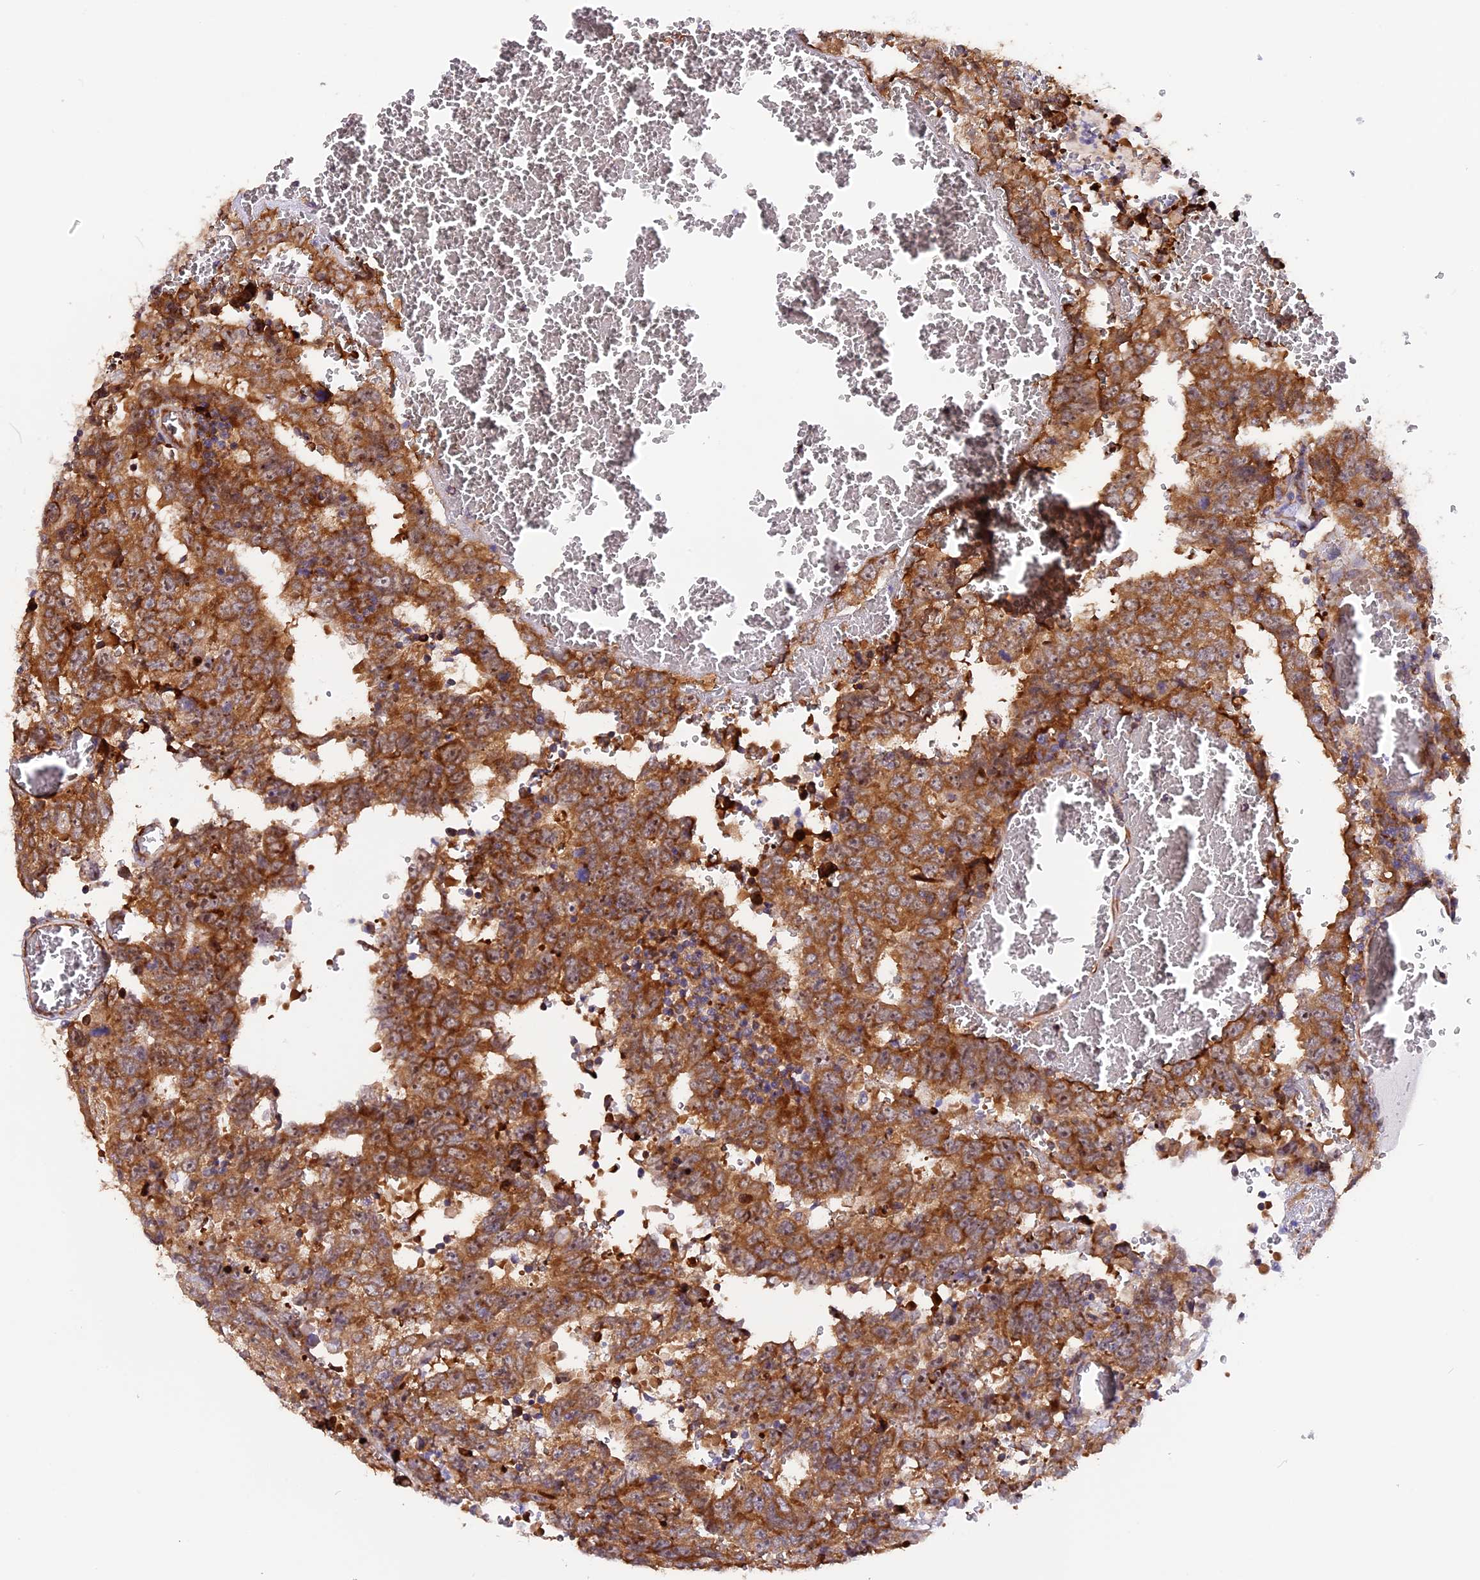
{"staining": {"intensity": "moderate", "quantity": ">75%", "location": "cytoplasmic/membranous"}, "tissue": "testis cancer", "cell_type": "Tumor cells", "image_type": "cancer", "snomed": [{"axis": "morphology", "description": "Carcinoma, Embryonal, NOS"}, {"axis": "topography", "description": "Testis"}], "caption": "Human testis cancer stained for a protein (brown) shows moderate cytoplasmic/membranous positive expression in approximately >75% of tumor cells.", "gene": "GNPTAB", "patient": {"sex": "male", "age": 26}}